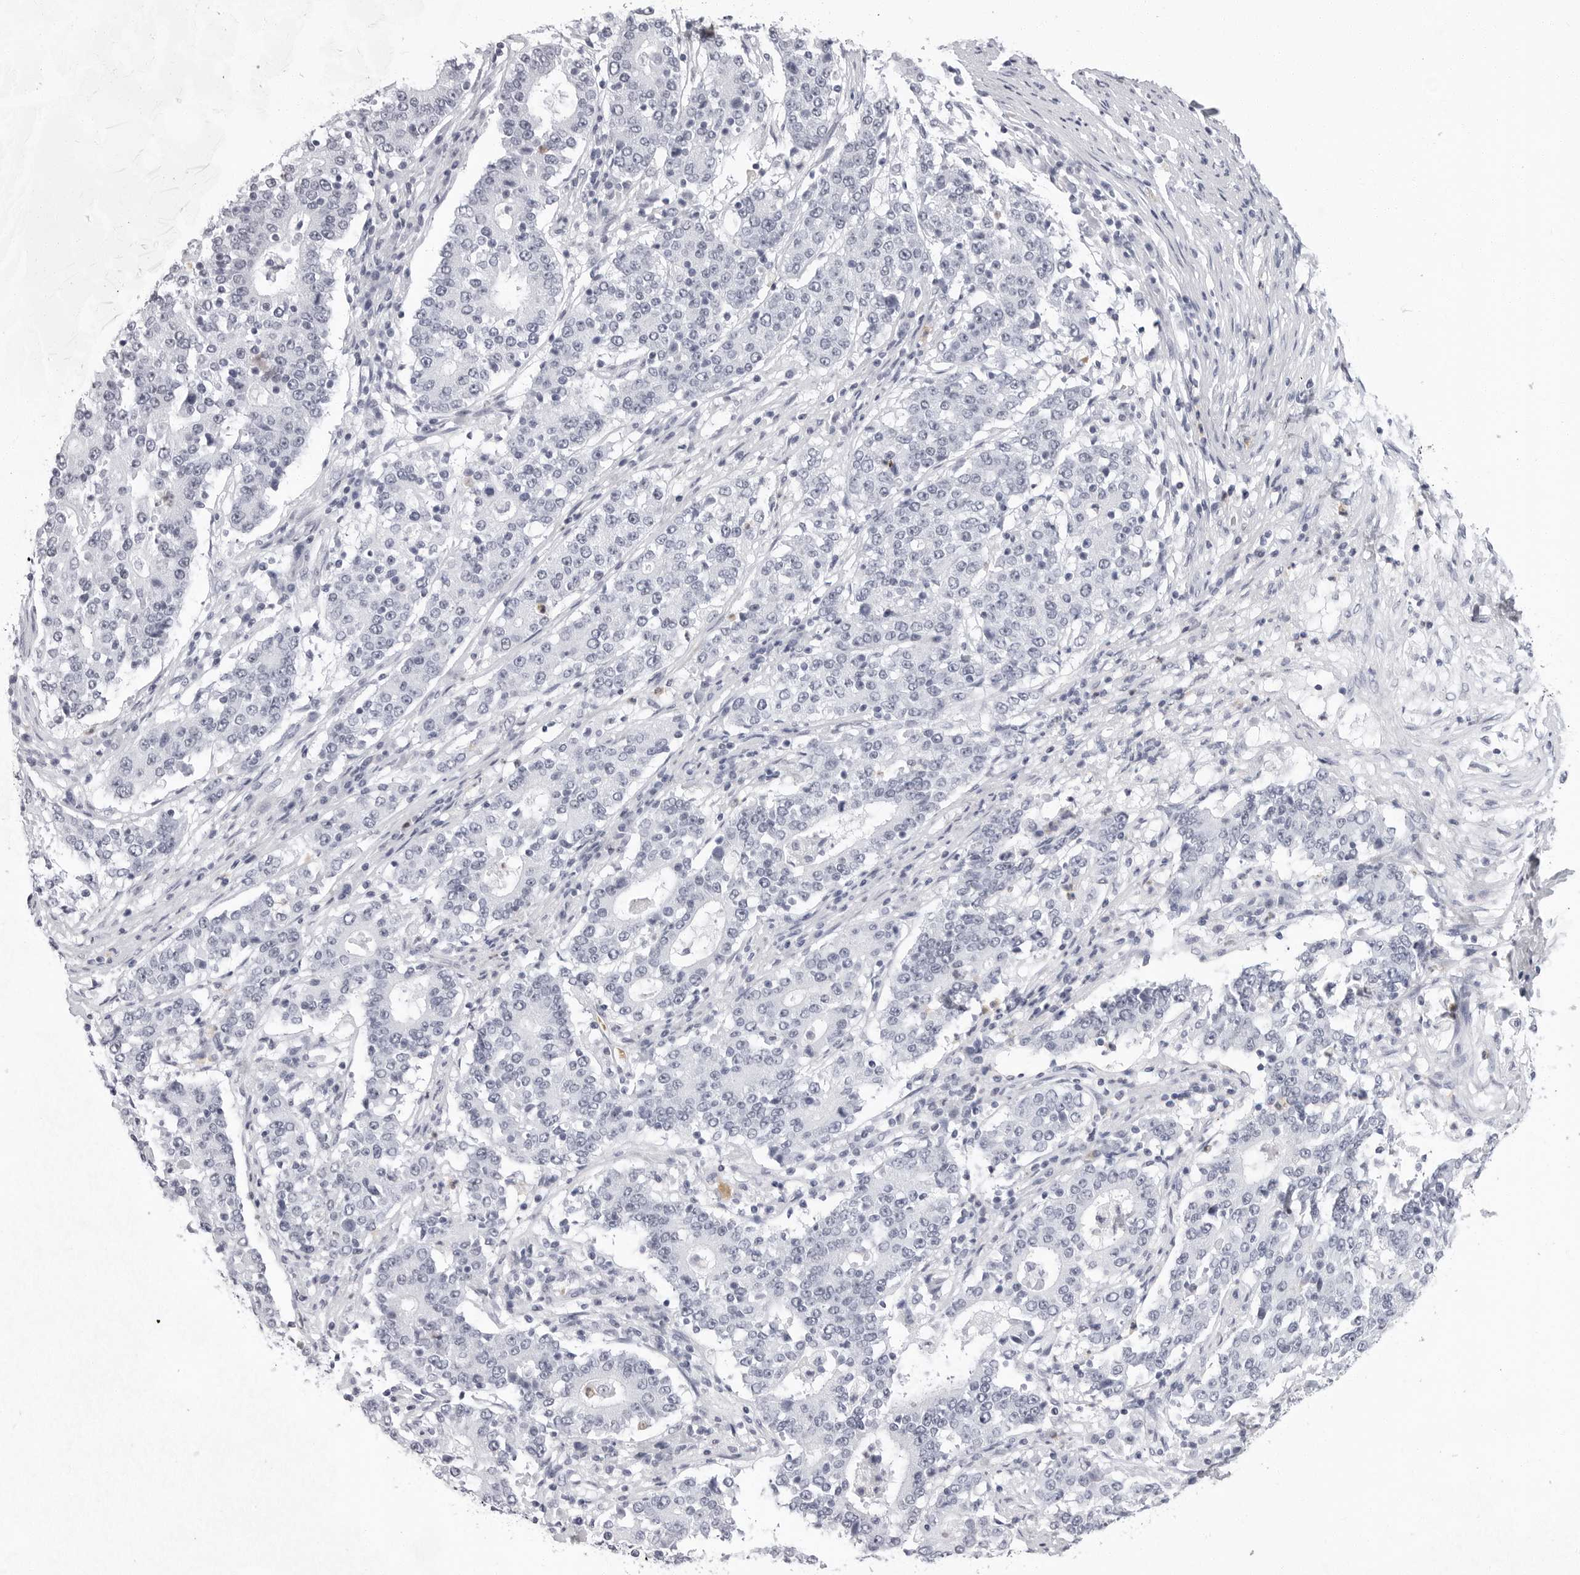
{"staining": {"intensity": "negative", "quantity": "none", "location": "none"}, "tissue": "stomach cancer", "cell_type": "Tumor cells", "image_type": "cancer", "snomed": [{"axis": "morphology", "description": "Adenocarcinoma, NOS"}, {"axis": "topography", "description": "Stomach"}], "caption": "Immunohistochemical staining of stomach adenocarcinoma shows no significant expression in tumor cells.", "gene": "VEZF1", "patient": {"sex": "male", "age": 59}}